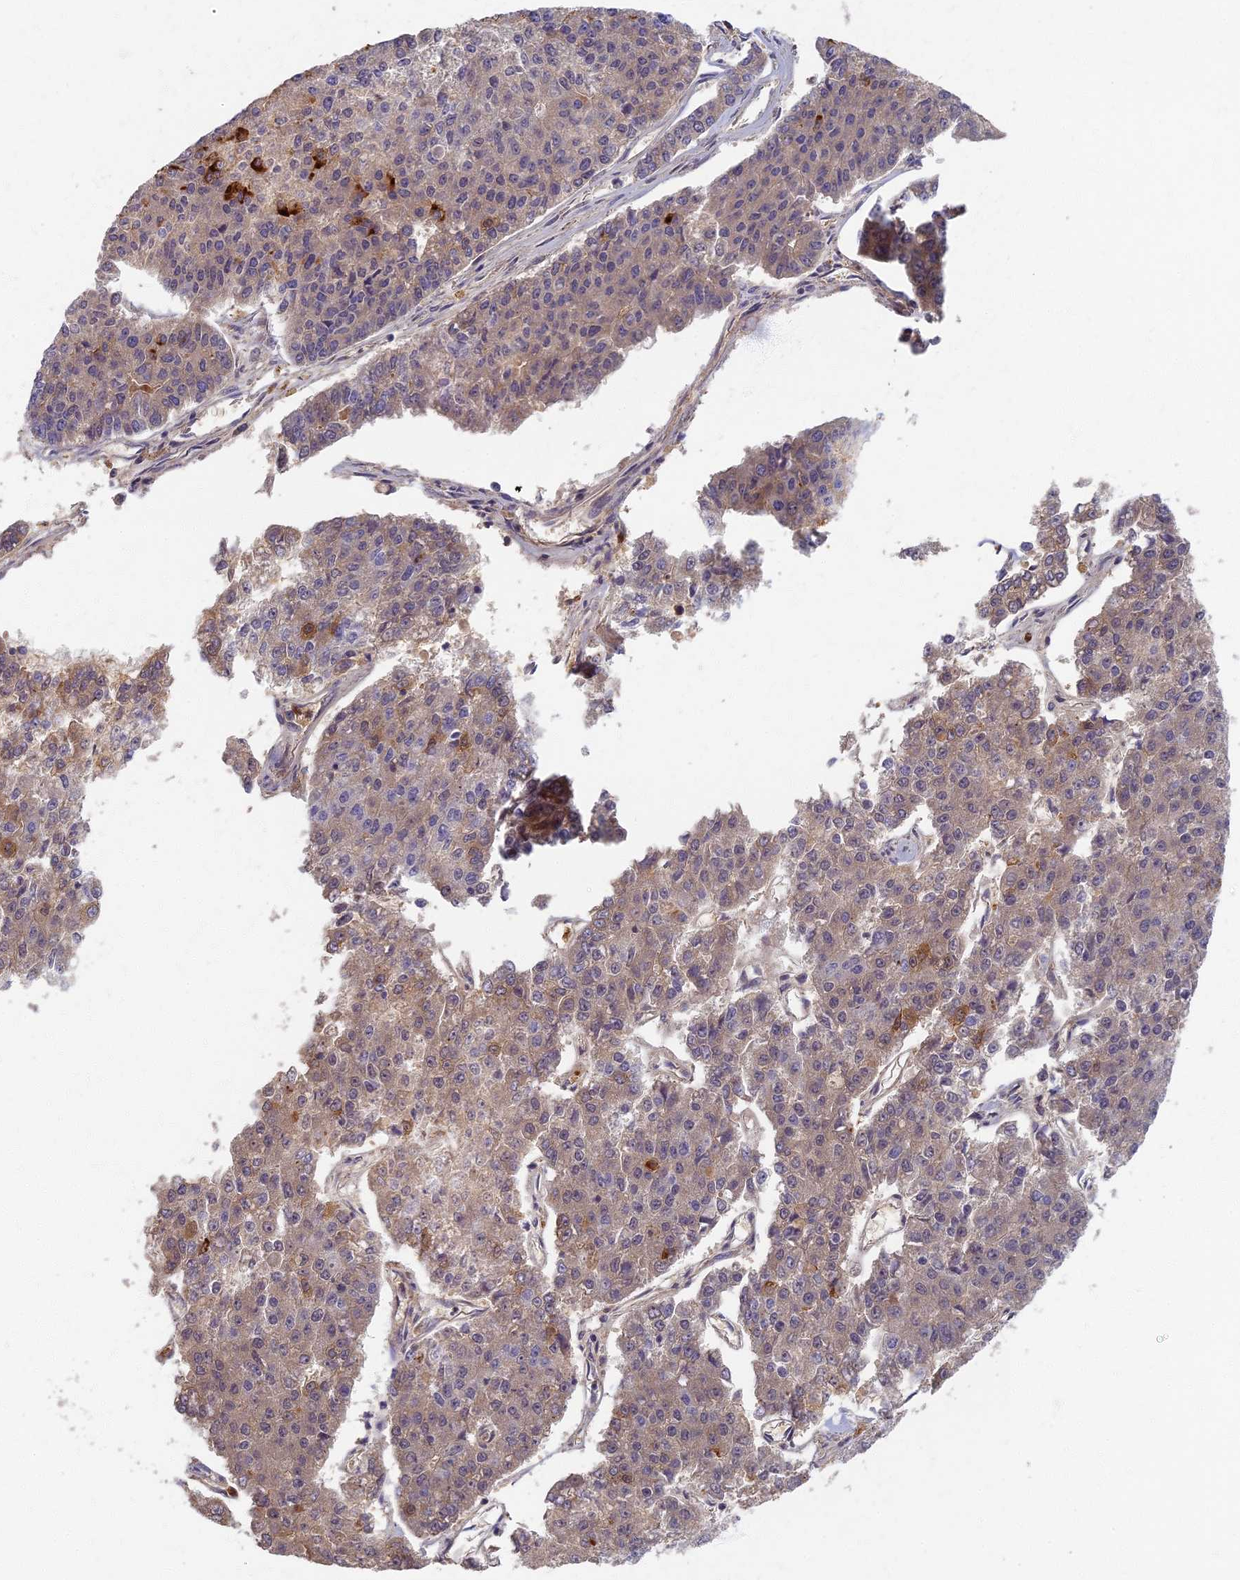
{"staining": {"intensity": "moderate", "quantity": "<25%", "location": "cytoplasmic/membranous"}, "tissue": "pancreatic cancer", "cell_type": "Tumor cells", "image_type": "cancer", "snomed": [{"axis": "morphology", "description": "Adenocarcinoma, NOS"}, {"axis": "topography", "description": "Pancreas"}], "caption": "An IHC photomicrograph of neoplastic tissue is shown. Protein staining in brown highlights moderate cytoplasmic/membranous positivity in pancreatic adenocarcinoma within tumor cells.", "gene": "AP4E1", "patient": {"sex": "male", "age": 50}}